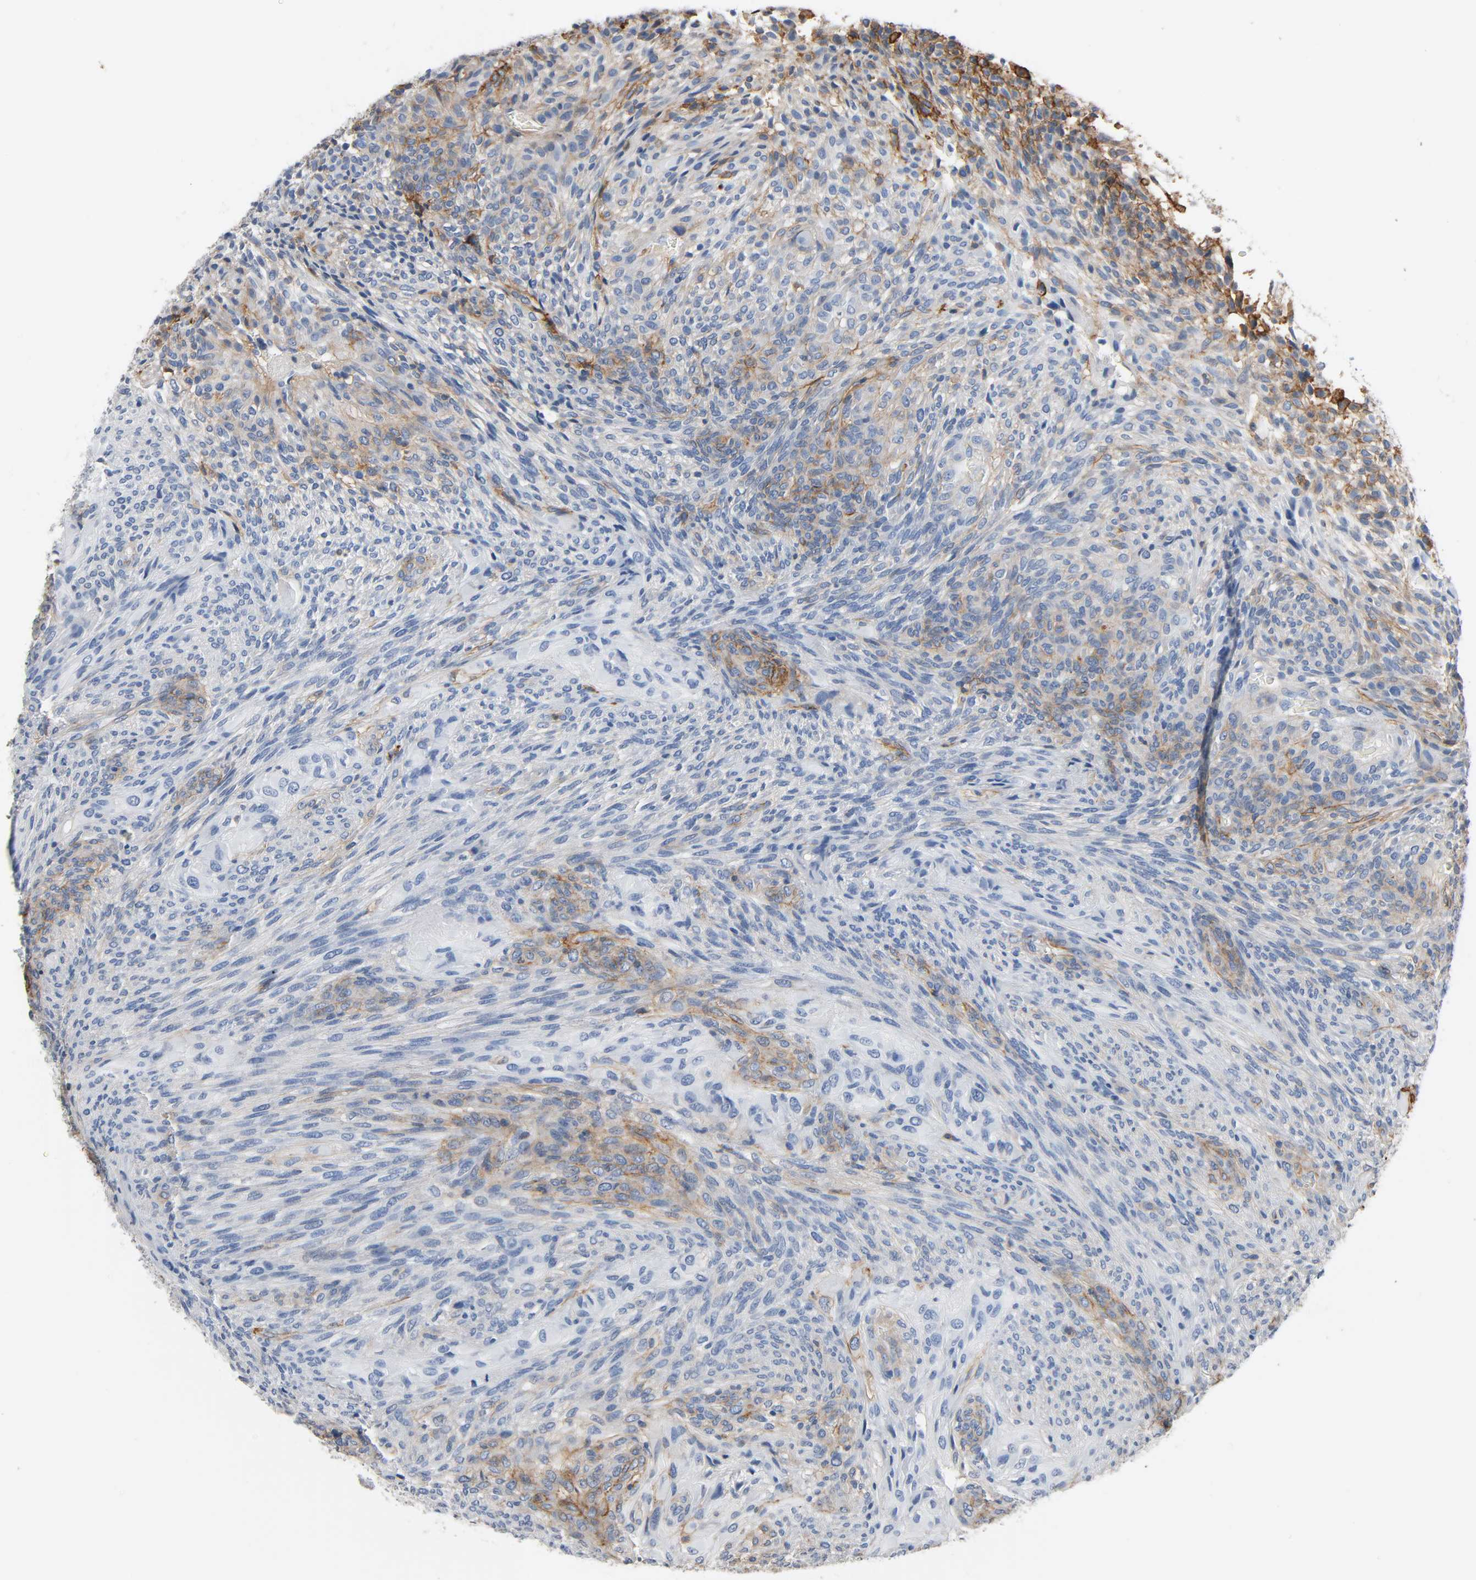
{"staining": {"intensity": "weak", "quantity": "25%-75%", "location": "cytoplasmic/membranous"}, "tissue": "glioma", "cell_type": "Tumor cells", "image_type": "cancer", "snomed": [{"axis": "morphology", "description": "Glioma, malignant, High grade"}, {"axis": "topography", "description": "Cerebral cortex"}], "caption": "Tumor cells exhibit low levels of weak cytoplasmic/membranous positivity in approximately 25%-75% of cells in human glioma. Ihc stains the protein of interest in brown and the nuclei are stained blue.", "gene": "ANPEP", "patient": {"sex": "female", "age": 55}}